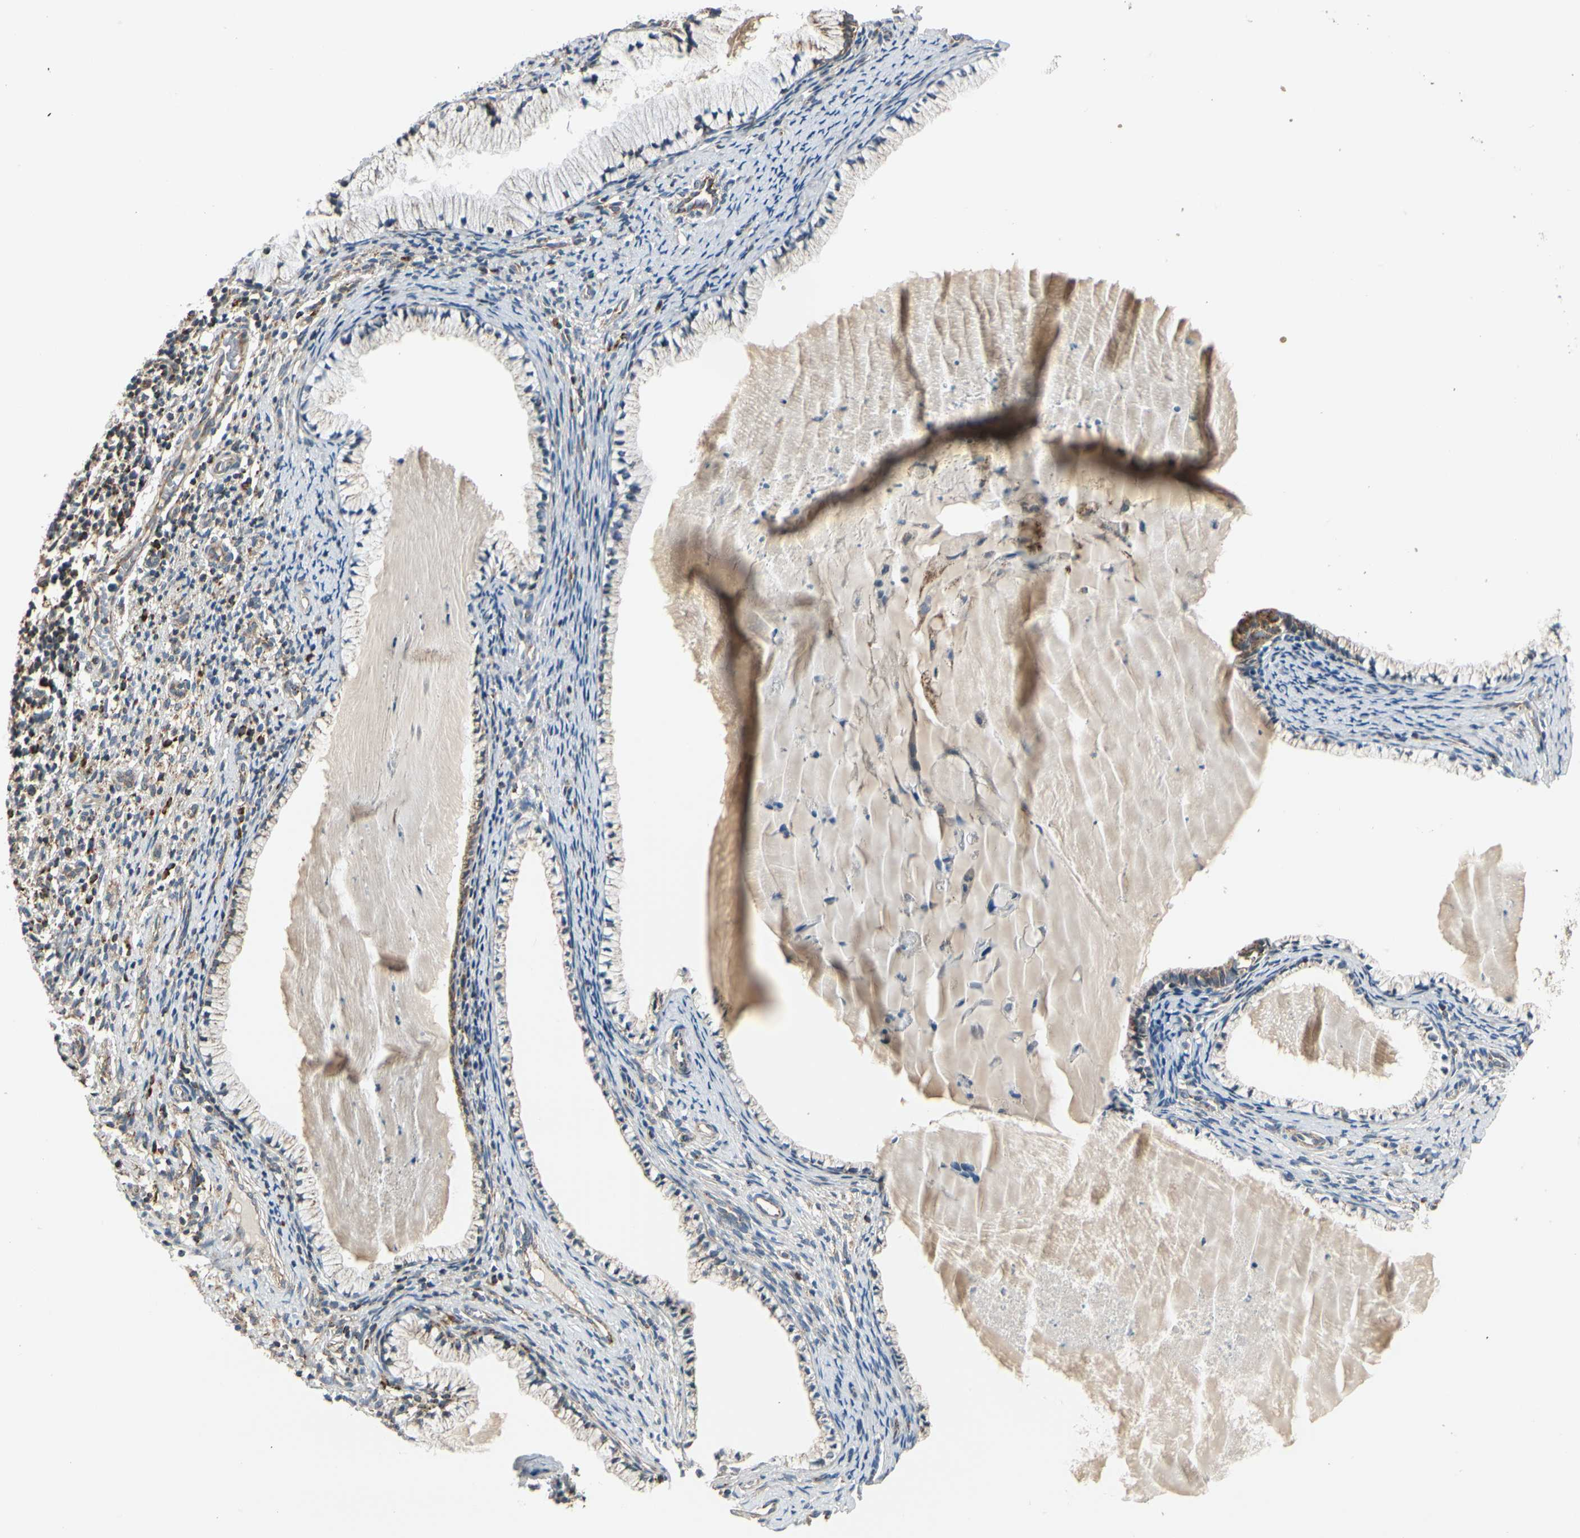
{"staining": {"intensity": "moderate", "quantity": "<25%", "location": "cytoplasmic/membranous"}, "tissue": "cervix", "cell_type": "Glandular cells", "image_type": "normal", "snomed": [{"axis": "morphology", "description": "Normal tissue, NOS"}, {"axis": "topography", "description": "Cervix"}], "caption": "High-magnification brightfield microscopy of normal cervix stained with DAB (brown) and counterstained with hematoxylin (blue). glandular cells exhibit moderate cytoplasmic/membranous staining is present in approximately<25% of cells.", "gene": "EPHB3", "patient": {"sex": "female", "age": 70}}